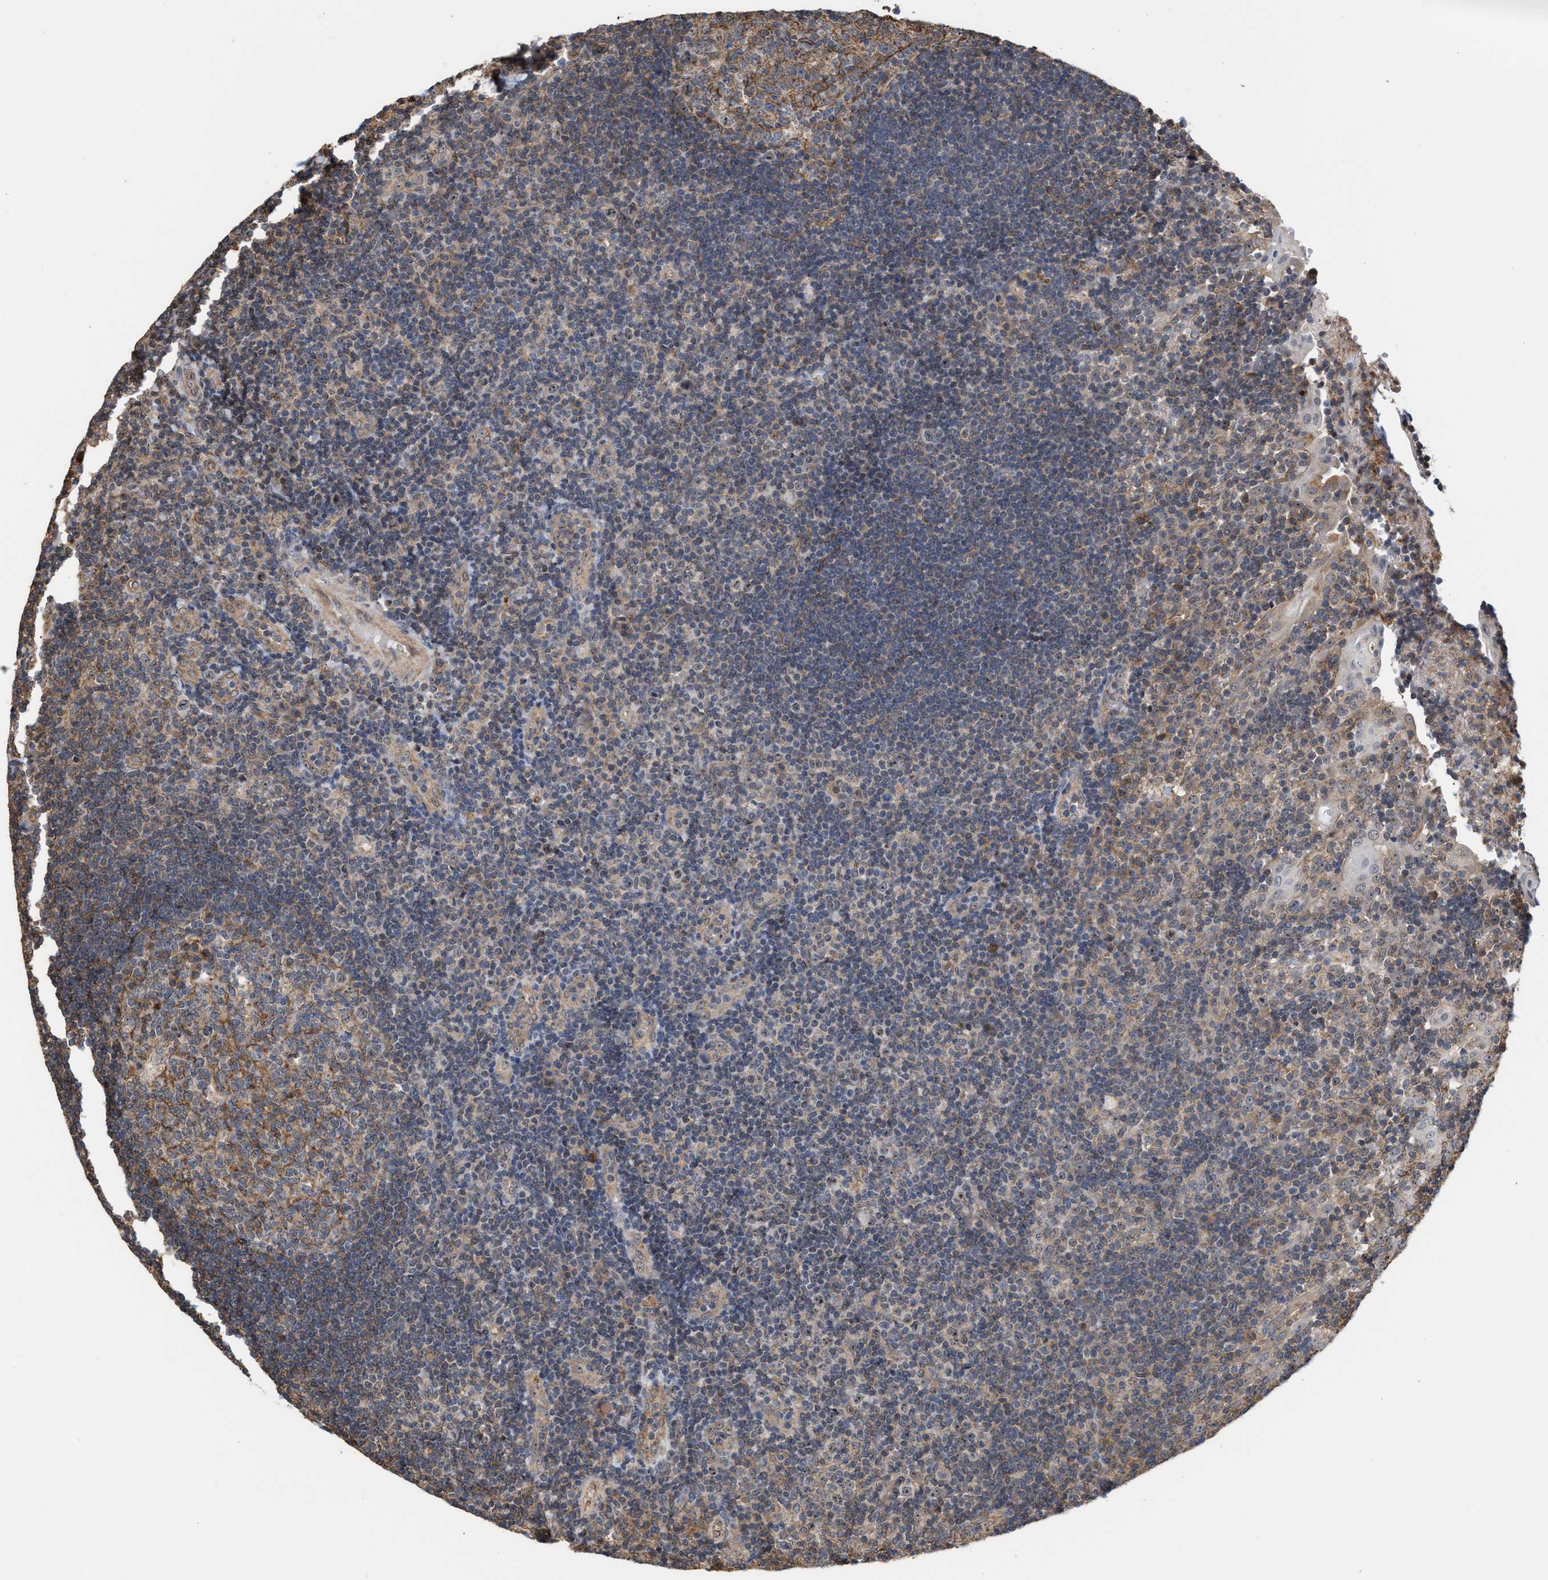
{"staining": {"intensity": "moderate", "quantity": ">75%", "location": "cytoplasmic/membranous"}, "tissue": "tonsil", "cell_type": "Germinal center cells", "image_type": "normal", "snomed": [{"axis": "morphology", "description": "Normal tissue, NOS"}, {"axis": "topography", "description": "Tonsil"}], "caption": "DAB (3,3'-diaminobenzidine) immunohistochemical staining of unremarkable tonsil demonstrates moderate cytoplasmic/membranous protein expression in approximately >75% of germinal center cells. (DAB = brown stain, brightfield microscopy at high magnification).", "gene": "EXOSC2", "patient": {"sex": "female", "age": 40}}